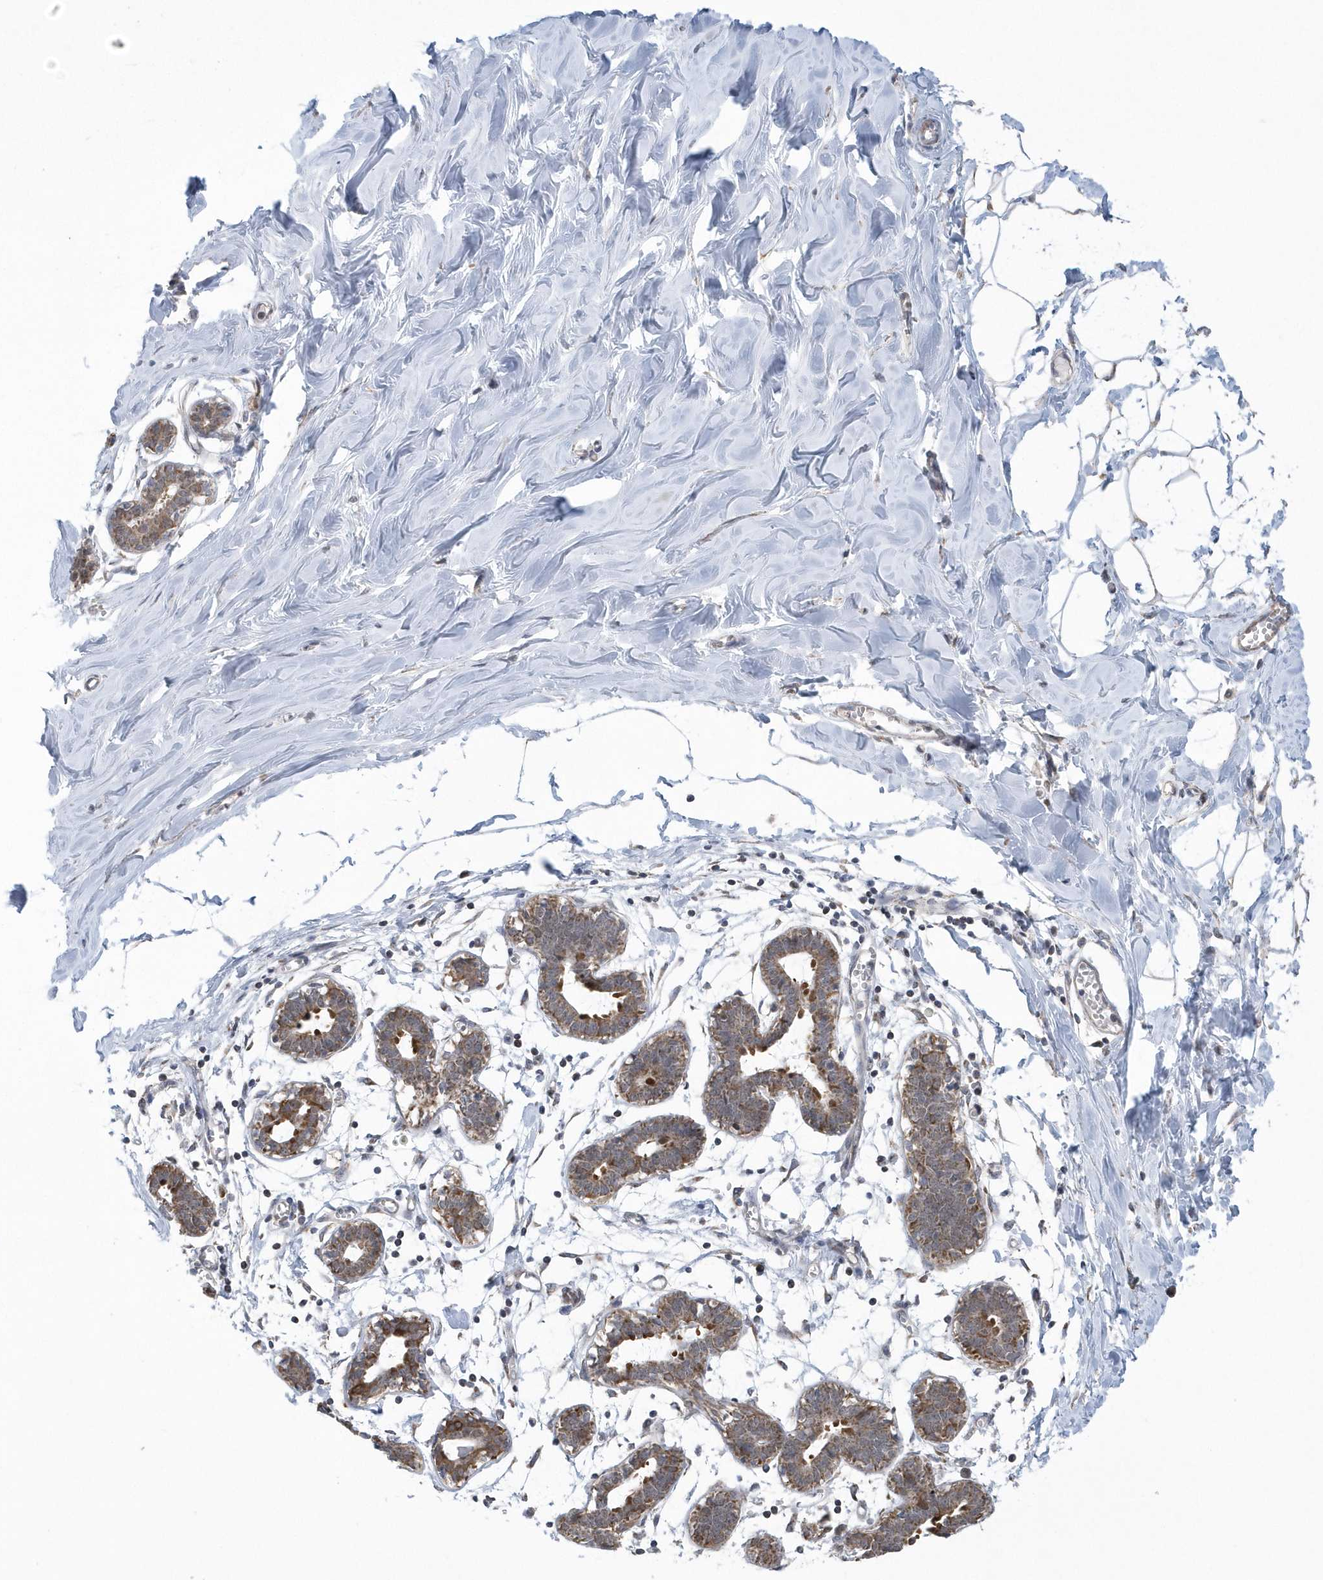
{"staining": {"intensity": "weak", "quantity": "25%-75%", "location": "cytoplasmic/membranous"}, "tissue": "breast", "cell_type": "Adipocytes", "image_type": "normal", "snomed": [{"axis": "morphology", "description": "Normal tissue, NOS"}, {"axis": "topography", "description": "Breast"}], "caption": "IHC histopathology image of normal breast stained for a protein (brown), which demonstrates low levels of weak cytoplasmic/membranous positivity in approximately 25%-75% of adipocytes.", "gene": "SLX9", "patient": {"sex": "female", "age": 27}}